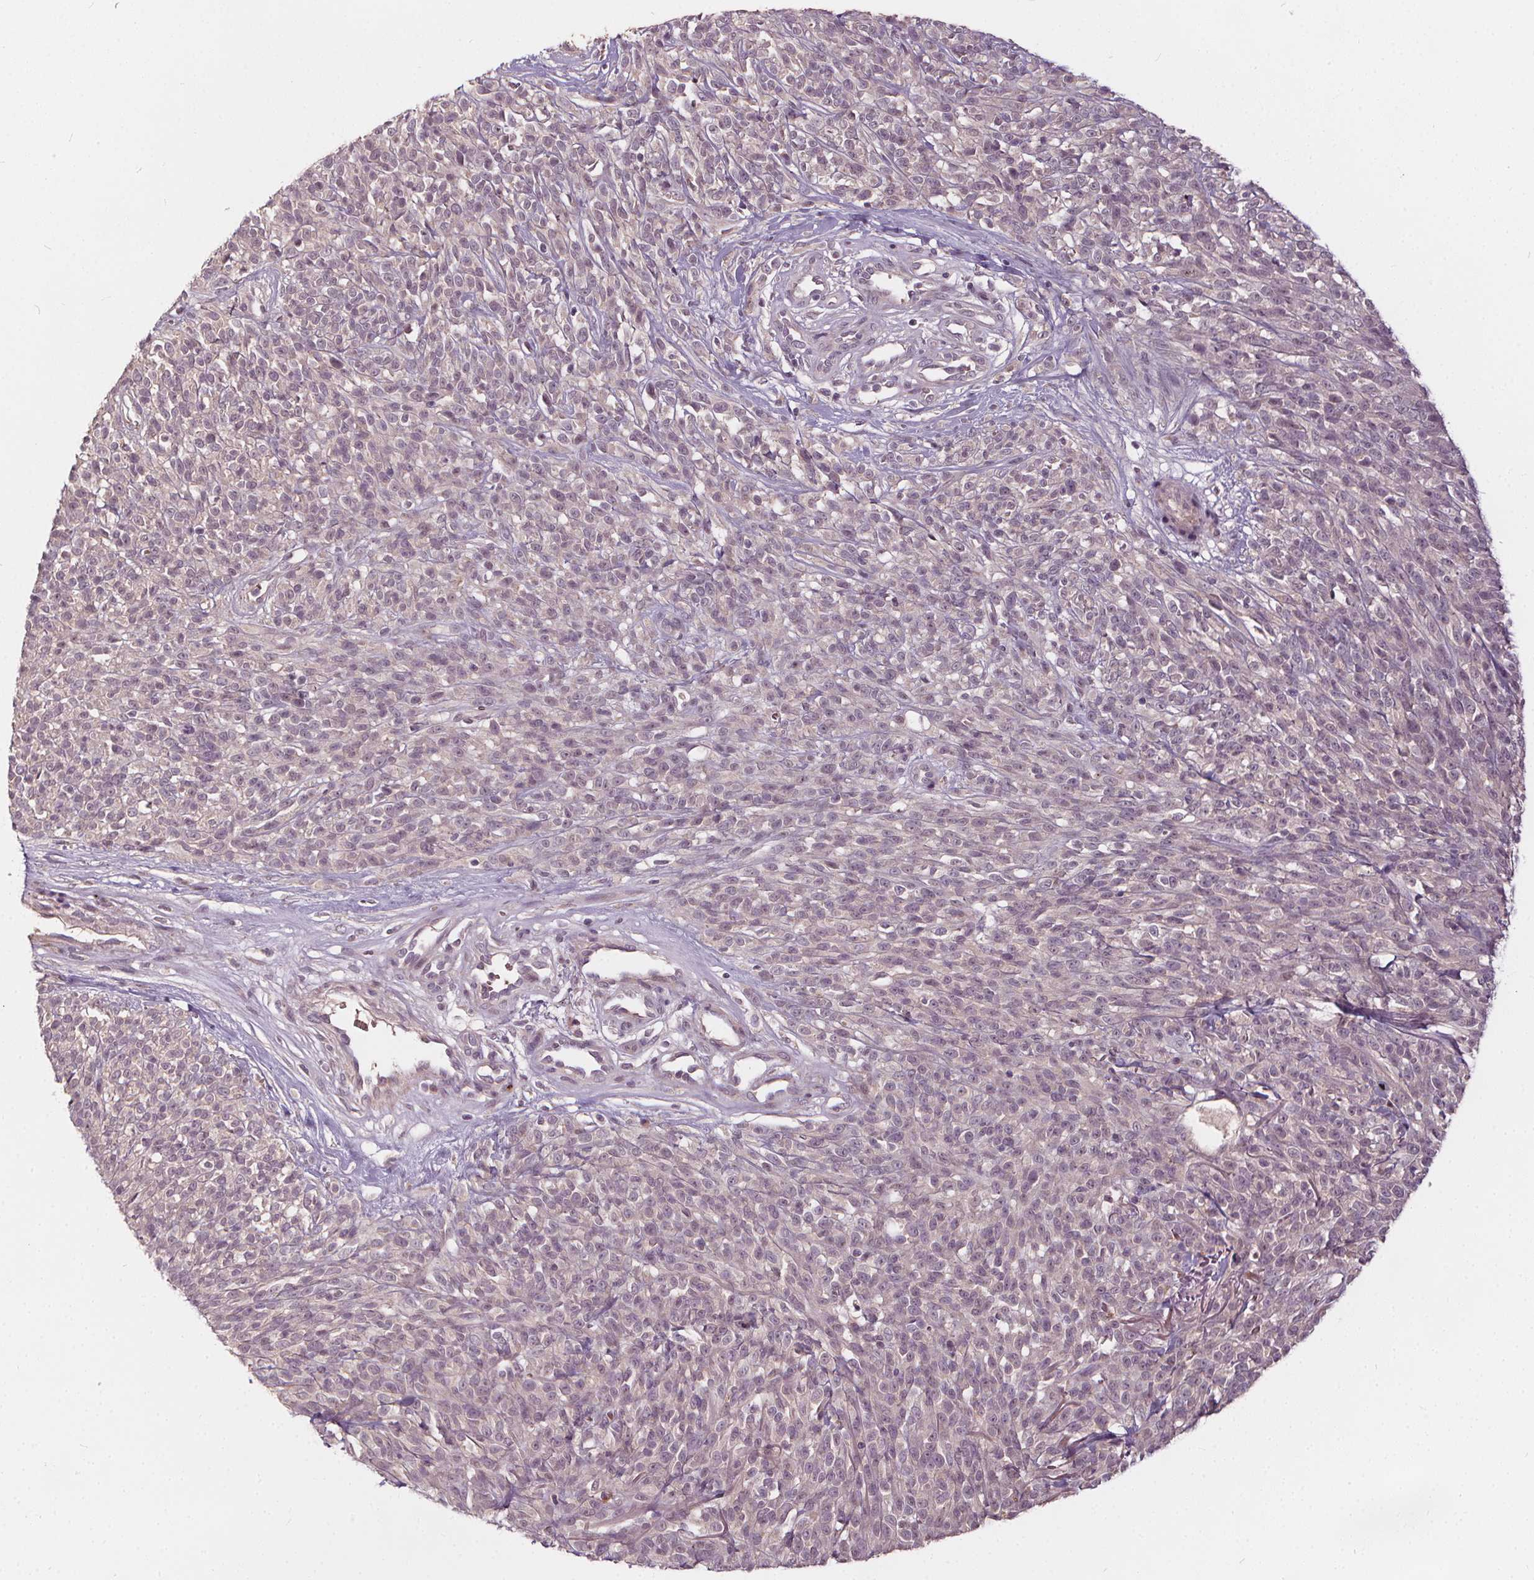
{"staining": {"intensity": "negative", "quantity": "none", "location": "none"}, "tissue": "melanoma", "cell_type": "Tumor cells", "image_type": "cancer", "snomed": [{"axis": "morphology", "description": "Malignant melanoma, NOS"}, {"axis": "topography", "description": "Skin"}, {"axis": "topography", "description": "Skin of trunk"}], "caption": "Immunohistochemistry (IHC) of melanoma demonstrates no positivity in tumor cells.", "gene": "IPO13", "patient": {"sex": "male", "age": 74}}